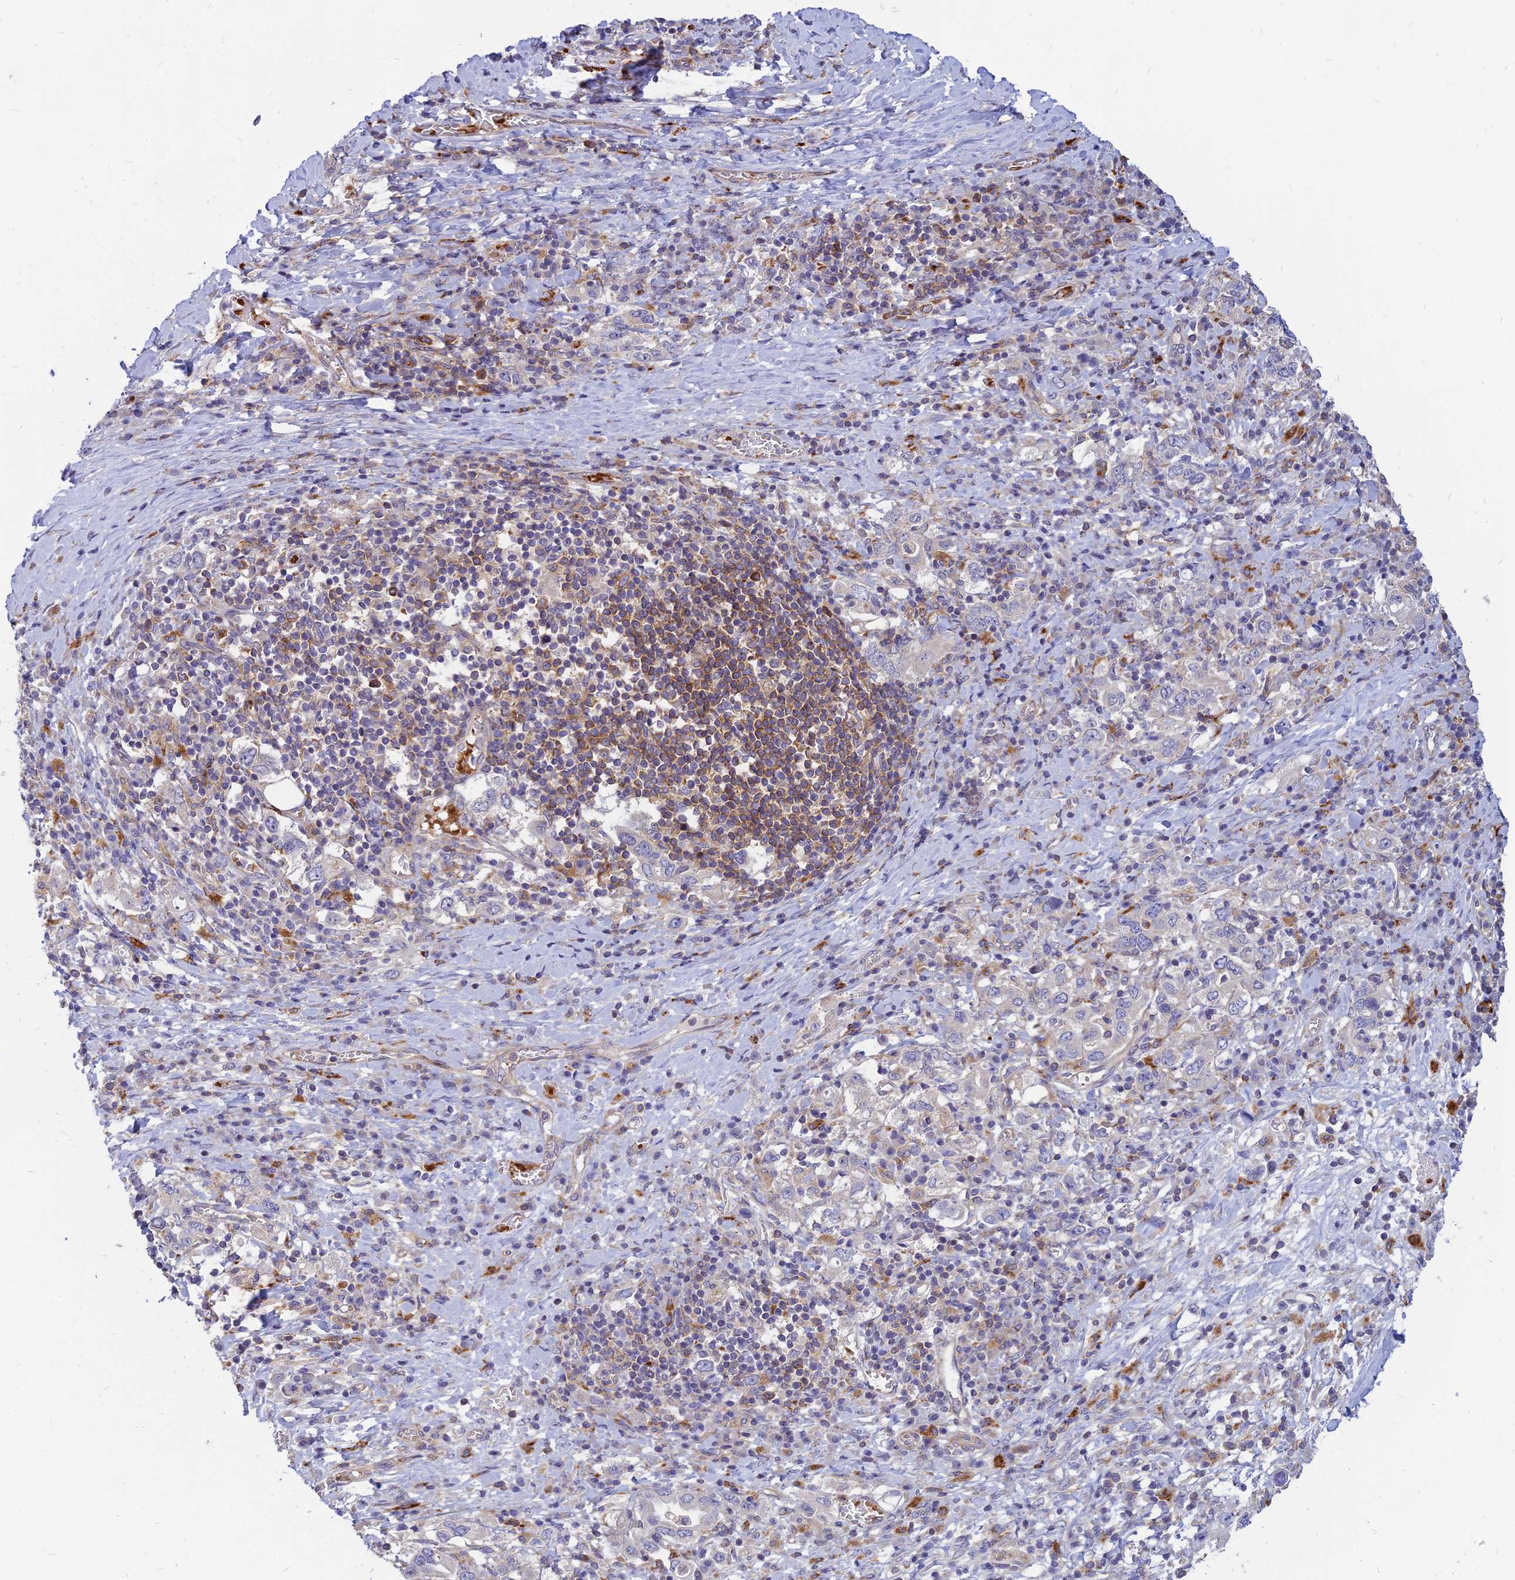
{"staining": {"intensity": "negative", "quantity": "none", "location": "none"}, "tissue": "stomach cancer", "cell_type": "Tumor cells", "image_type": "cancer", "snomed": [{"axis": "morphology", "description": "Adenocarcinoma, NOS"}, {"axis": "topography", "description": "Stomach, upper"}, {"axis": "topography", "description": "Stomach"}], "caption": "The immunohistochemistry (IHC) histopathology image has no significant positivity in tumor cells of stomach cancer tissue.", "gene": "PHKA2", "patient": {"sex": "male", "age": 62}}